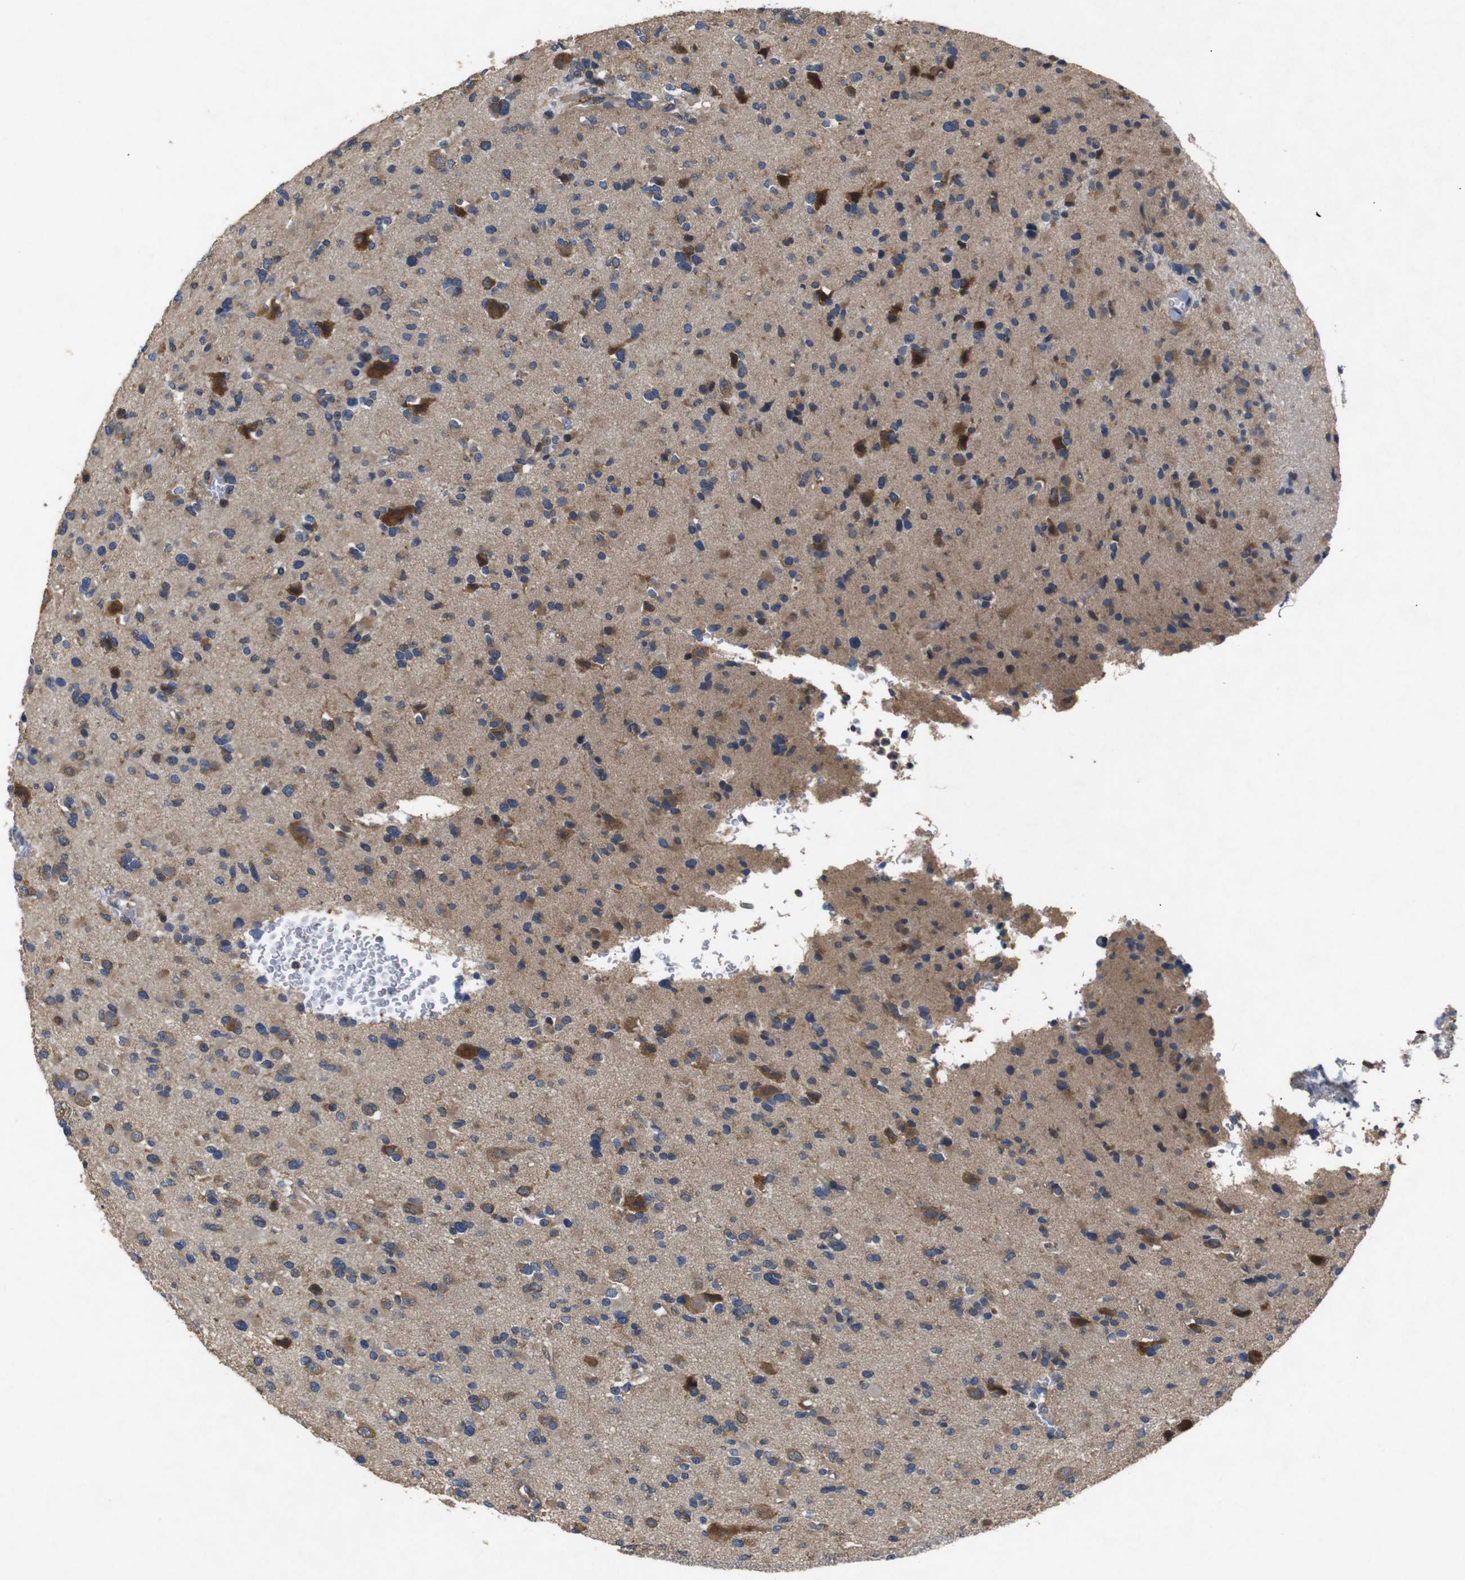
{"staining": {"intensity": "moderate", "quantity": "<25%", "location": "cytoplasmic/membranous"}, "tissue": "glioma", "cell_type": "Tumor cells", "image_type": "cancer", "snomed": [{"axis": "morphology", "description": "Glioma, malignant, Low grade"}, {"axis": "topography", "description": "Brain"}], "caption": "DAB (3,3'-diaminobenzidine) immunohistochemical staining of malignant glioma (low-grade) shows moderate cytoplasmic/membranous protein staining in approximately <25% of tumor cells.", "gene": "BNIP3", "patient": {"sex": "female", "age": 22}}